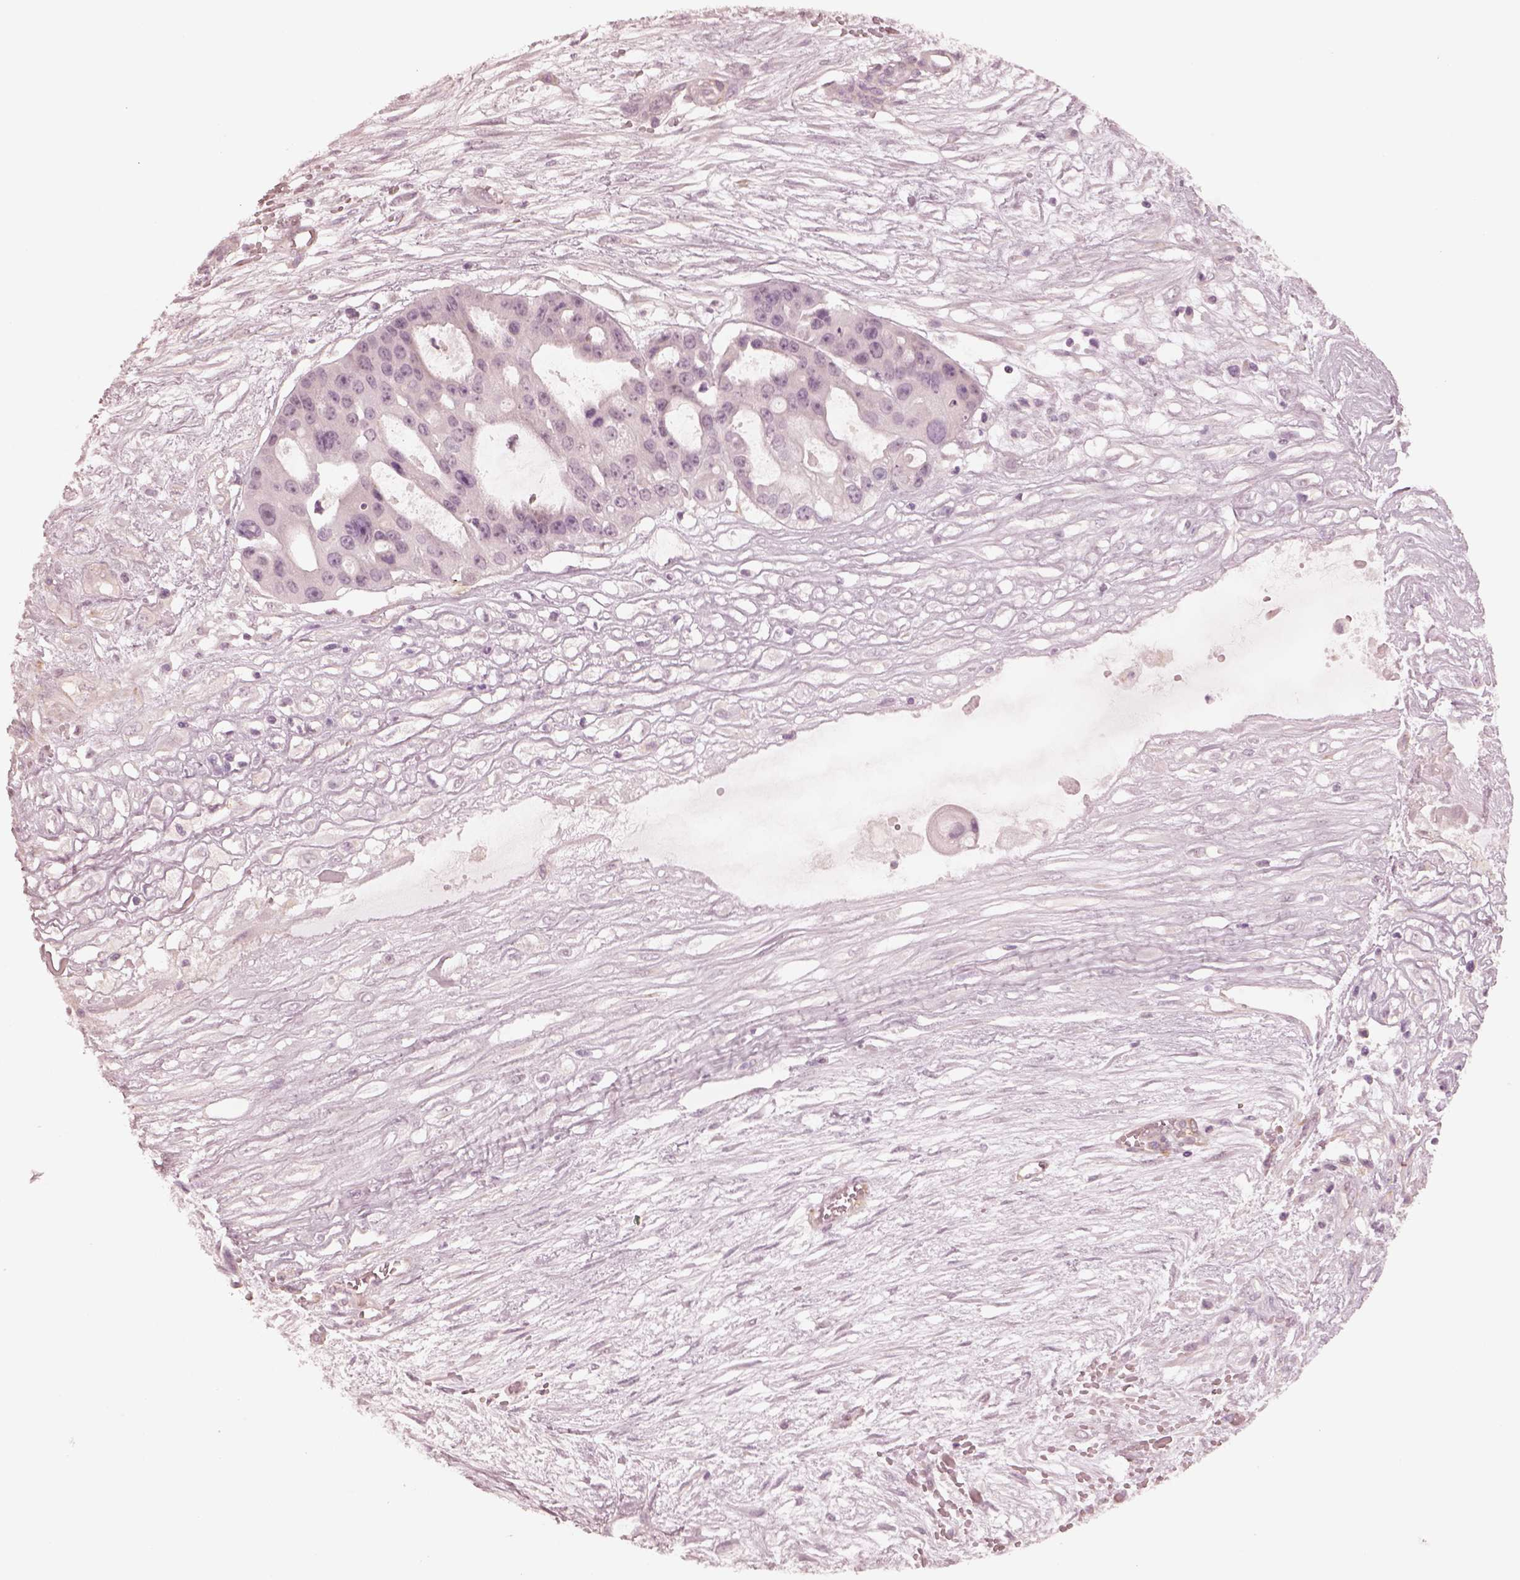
{"staining": {"intensity": "negative", "quantity": "none", "location": "none"}, "tissue": "ovarian cancer", "cell_type": "Tumor cells", "image_type": "cancer", "snomed": [{"axis": "morphology", "description": "Cystadenocarcinoma, serous, NOS"}, {"axis": "topography", "description": "Ovary"}], "caption": "Immunohistochemistry (IHC) histopathology image of serous cystadenocarcinoma (ovarian) stained for a protein (brown), which exhibits no positivity in tumor cells.", "gene": "DNAAF9", "patient": {"sex": "female", "age": 56}}